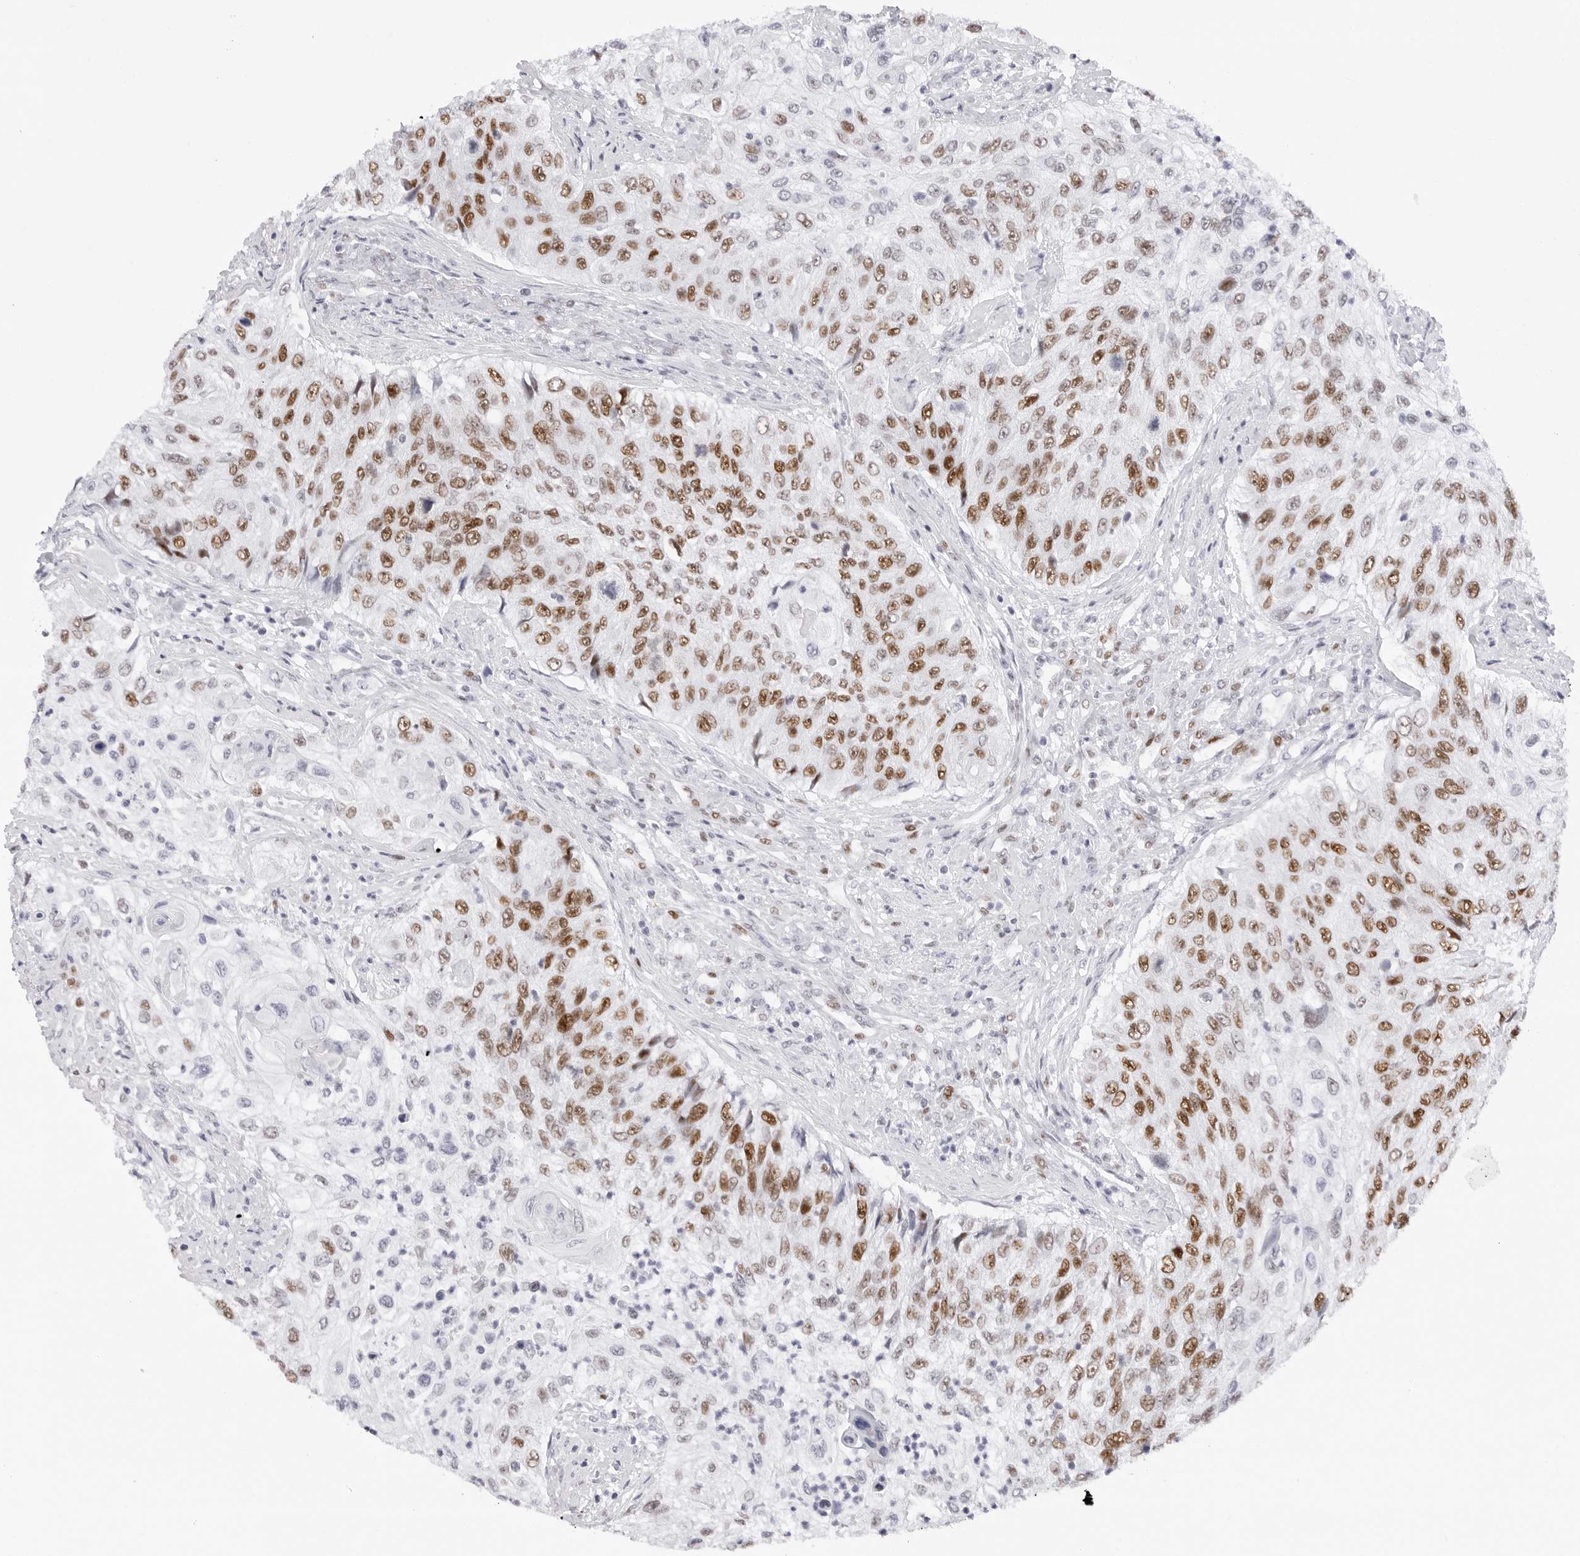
{"staining": {"intensity": "strong", "quantity": ">75%", "location": "nuclear"}, "tissue": "urothelial cancer", "cell_type": "Tumor cells", "image_type": "cancer", "snomed": [{"axis": "morphology", "description": "Urothelial carcinoma, High grade"}, {"axis": "topography", "description": "Urinary bladder"}], "caption": "Urothelial cancer stained for a protein (brown) displays strong nuclear positive expression in approximately >75% of tumor cells.", "gene": "NASP", "patient": {"sex": "female", "age": 60}}